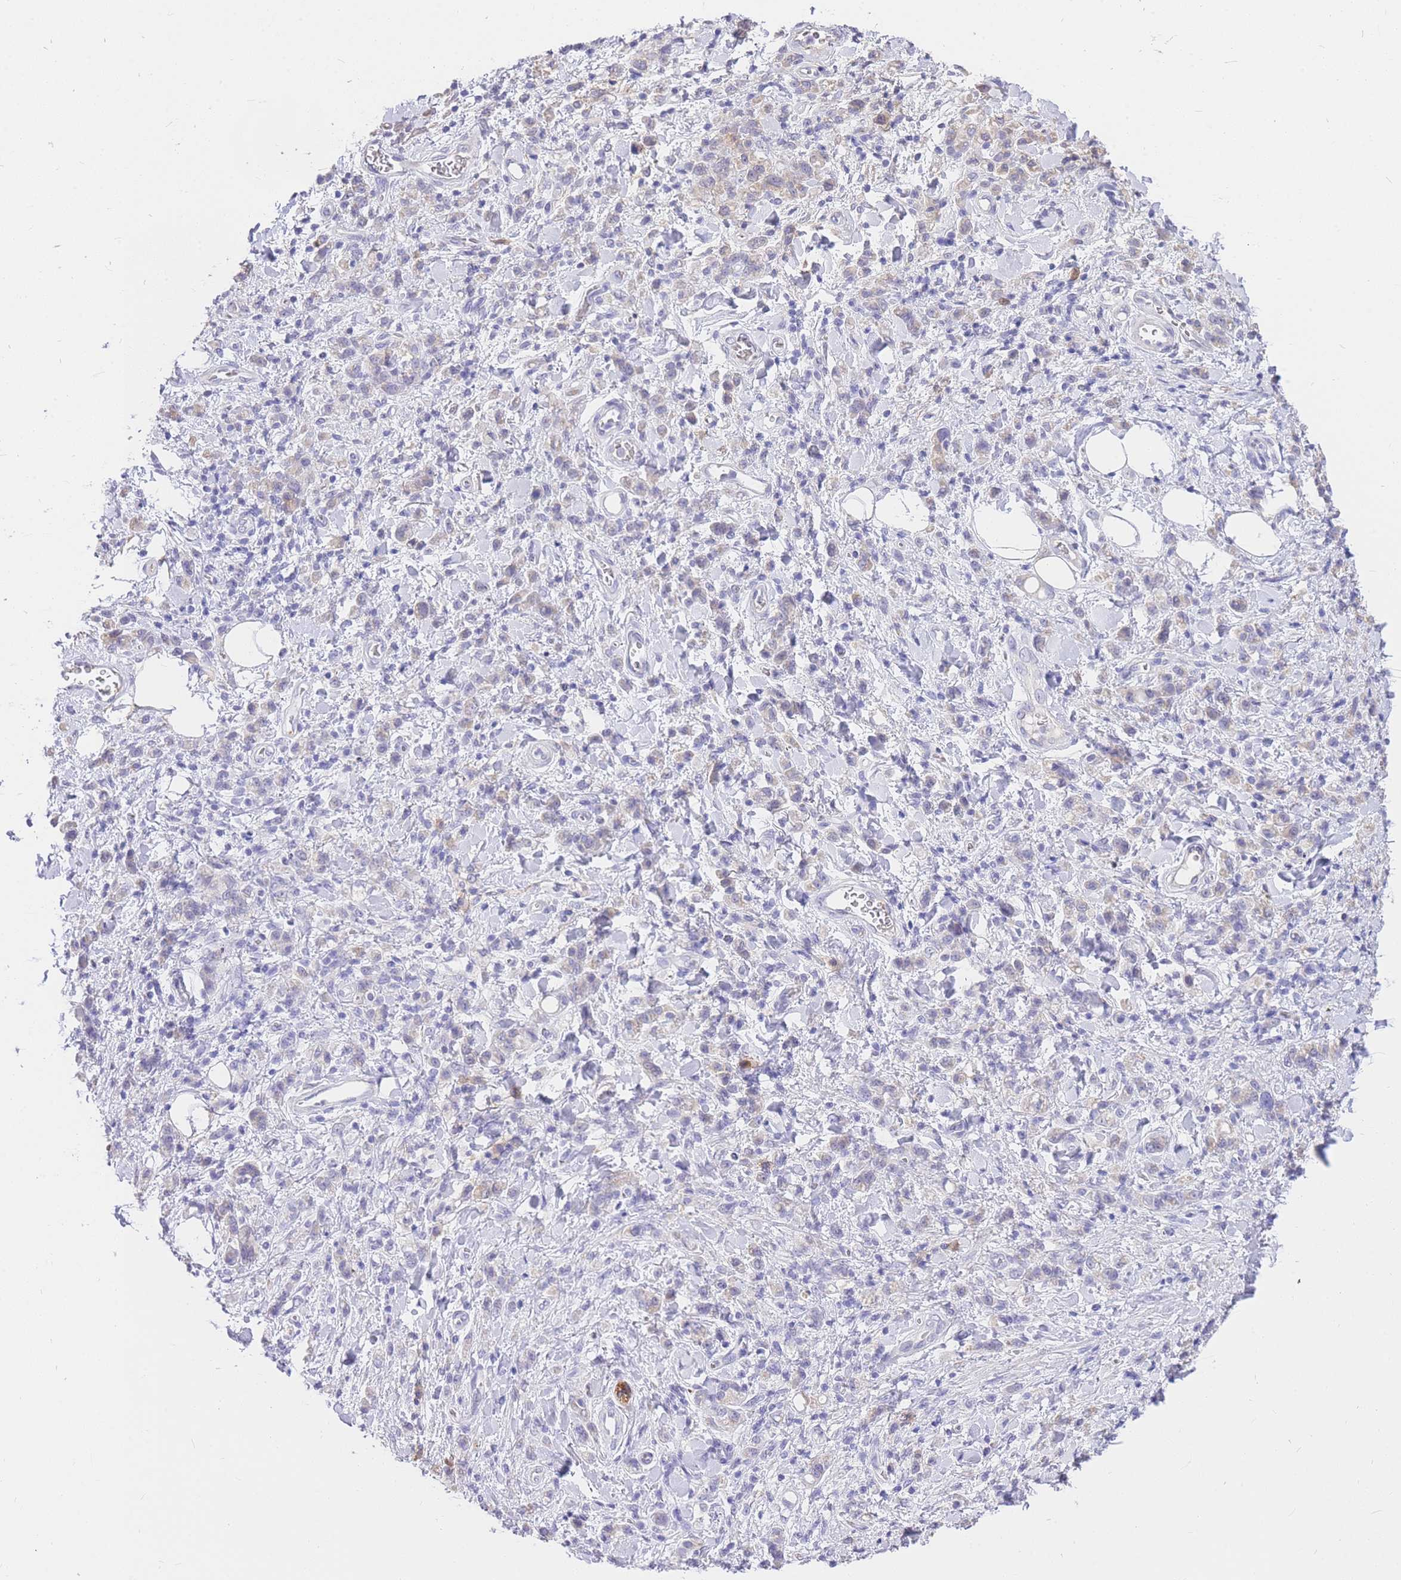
{"staining": {"intensity": "moderate", "quantity": "<25%", "location": "cytoplasmic/membranous"}, "tissue": "stomach cancer", "cell_type": "Tumor cells", "image_type": "cancer", "snomed": [{"axis": "morphology", "description": "Adenocarcinoma, NOS"}, {"axis": "topography", "description": "Stomach"}], "caption": "An image showing moderate cytoplasmic/membranous positivity in about <25% of tumor cells in stomach cancer, as visualized by brown immunohistochemical staining.", "gene": "C2orf88", "patient": {"sex": "male", "age": 77}}